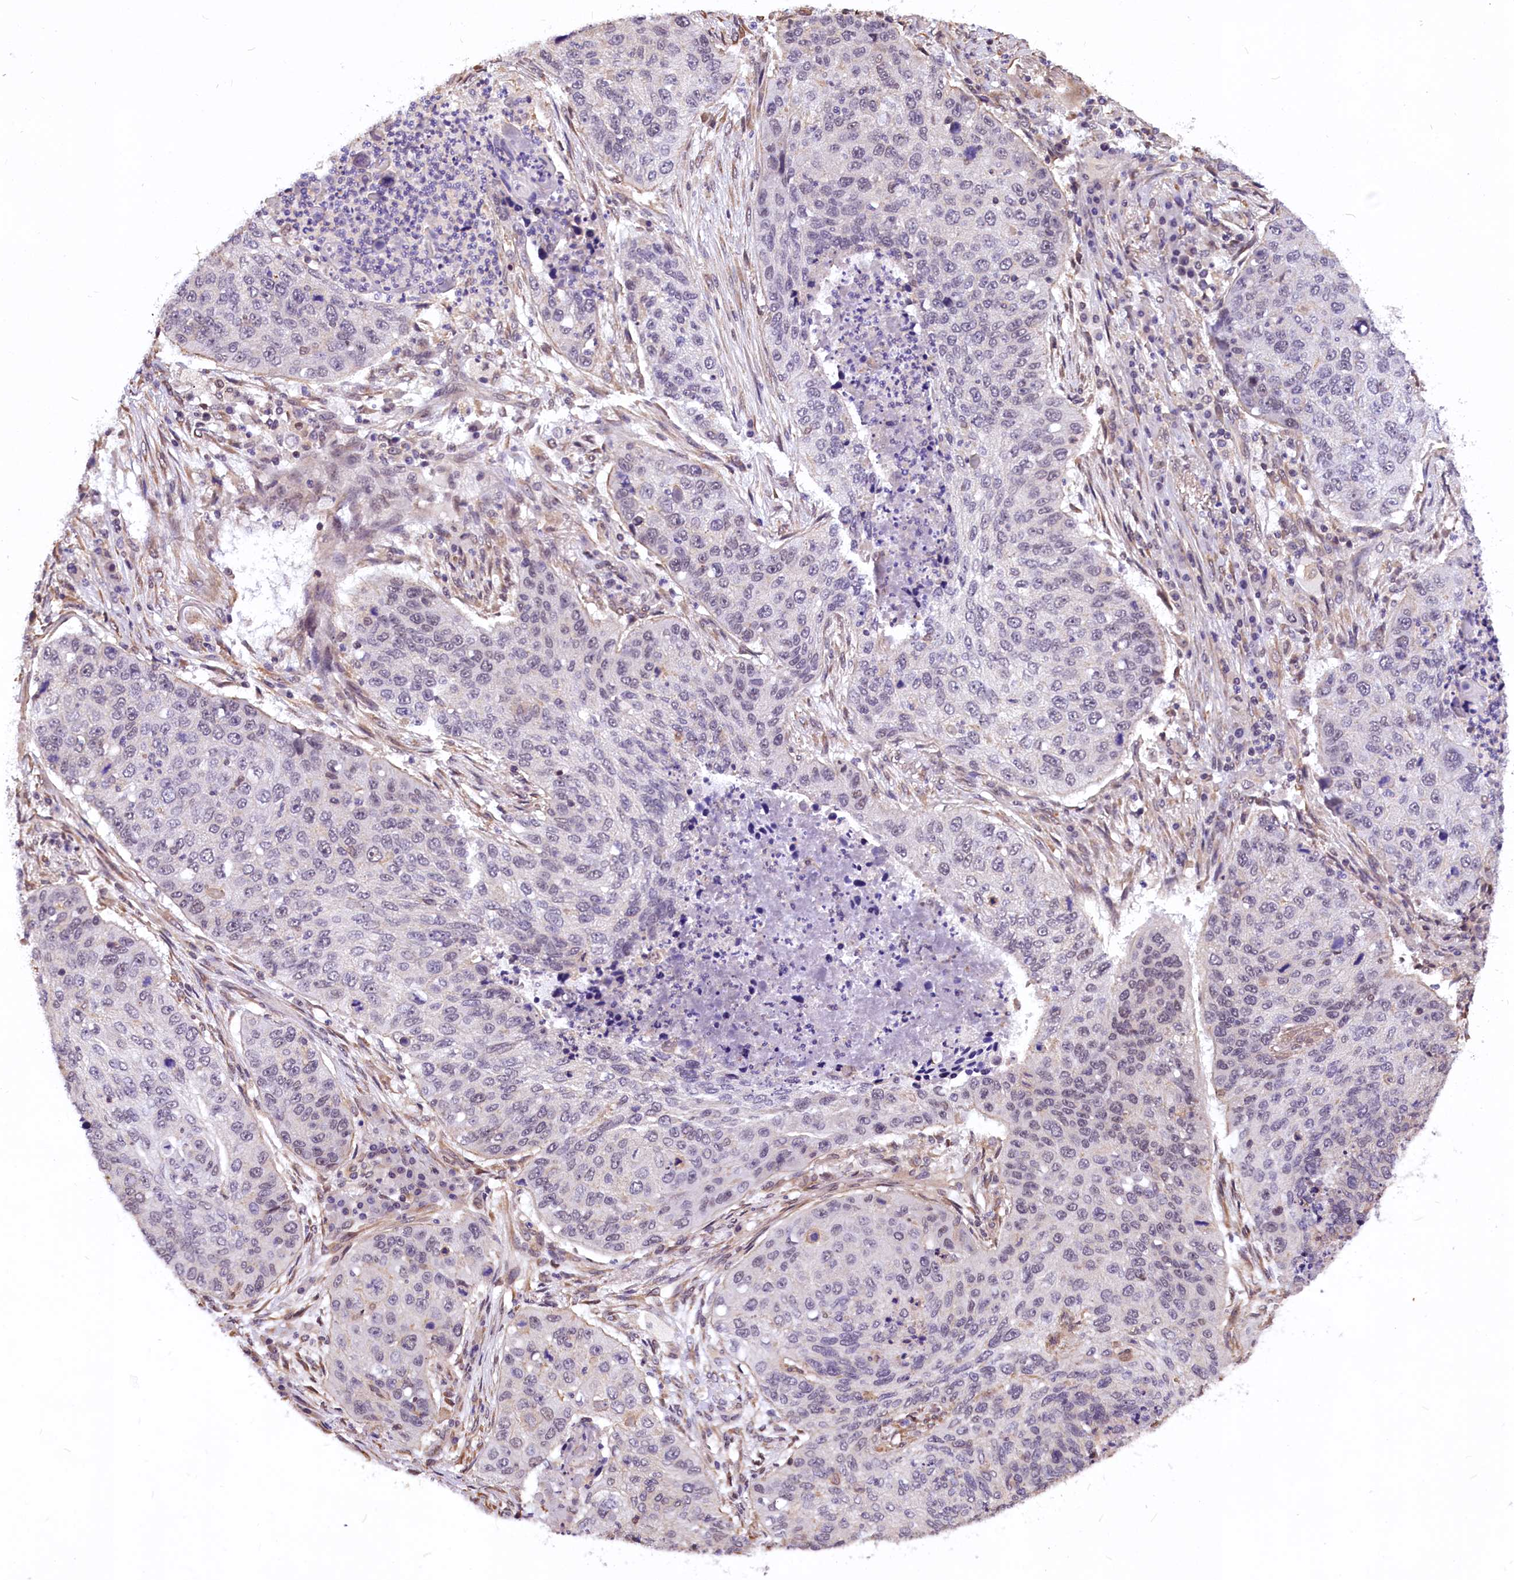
{"staining": {"intensity": "negative", "quantity": "none", "location": "none"}, "tissue": "lung cancer", "cell_type": "Tumor cells", "image_type": "cancer", "snomed": [{"axis": "morphology", "description": "Squamous cell carcinoma, NOS"}, {"axis": "topography", "description": "Lung"}], "caption": "Human squamous cell carcinoma (lung) stained for a protein using immunohistochemistry (IHC) reveals no expression in tumor cells.", "gene": "ZC3H4", "patient": {"sex": "female", "age": 63}}